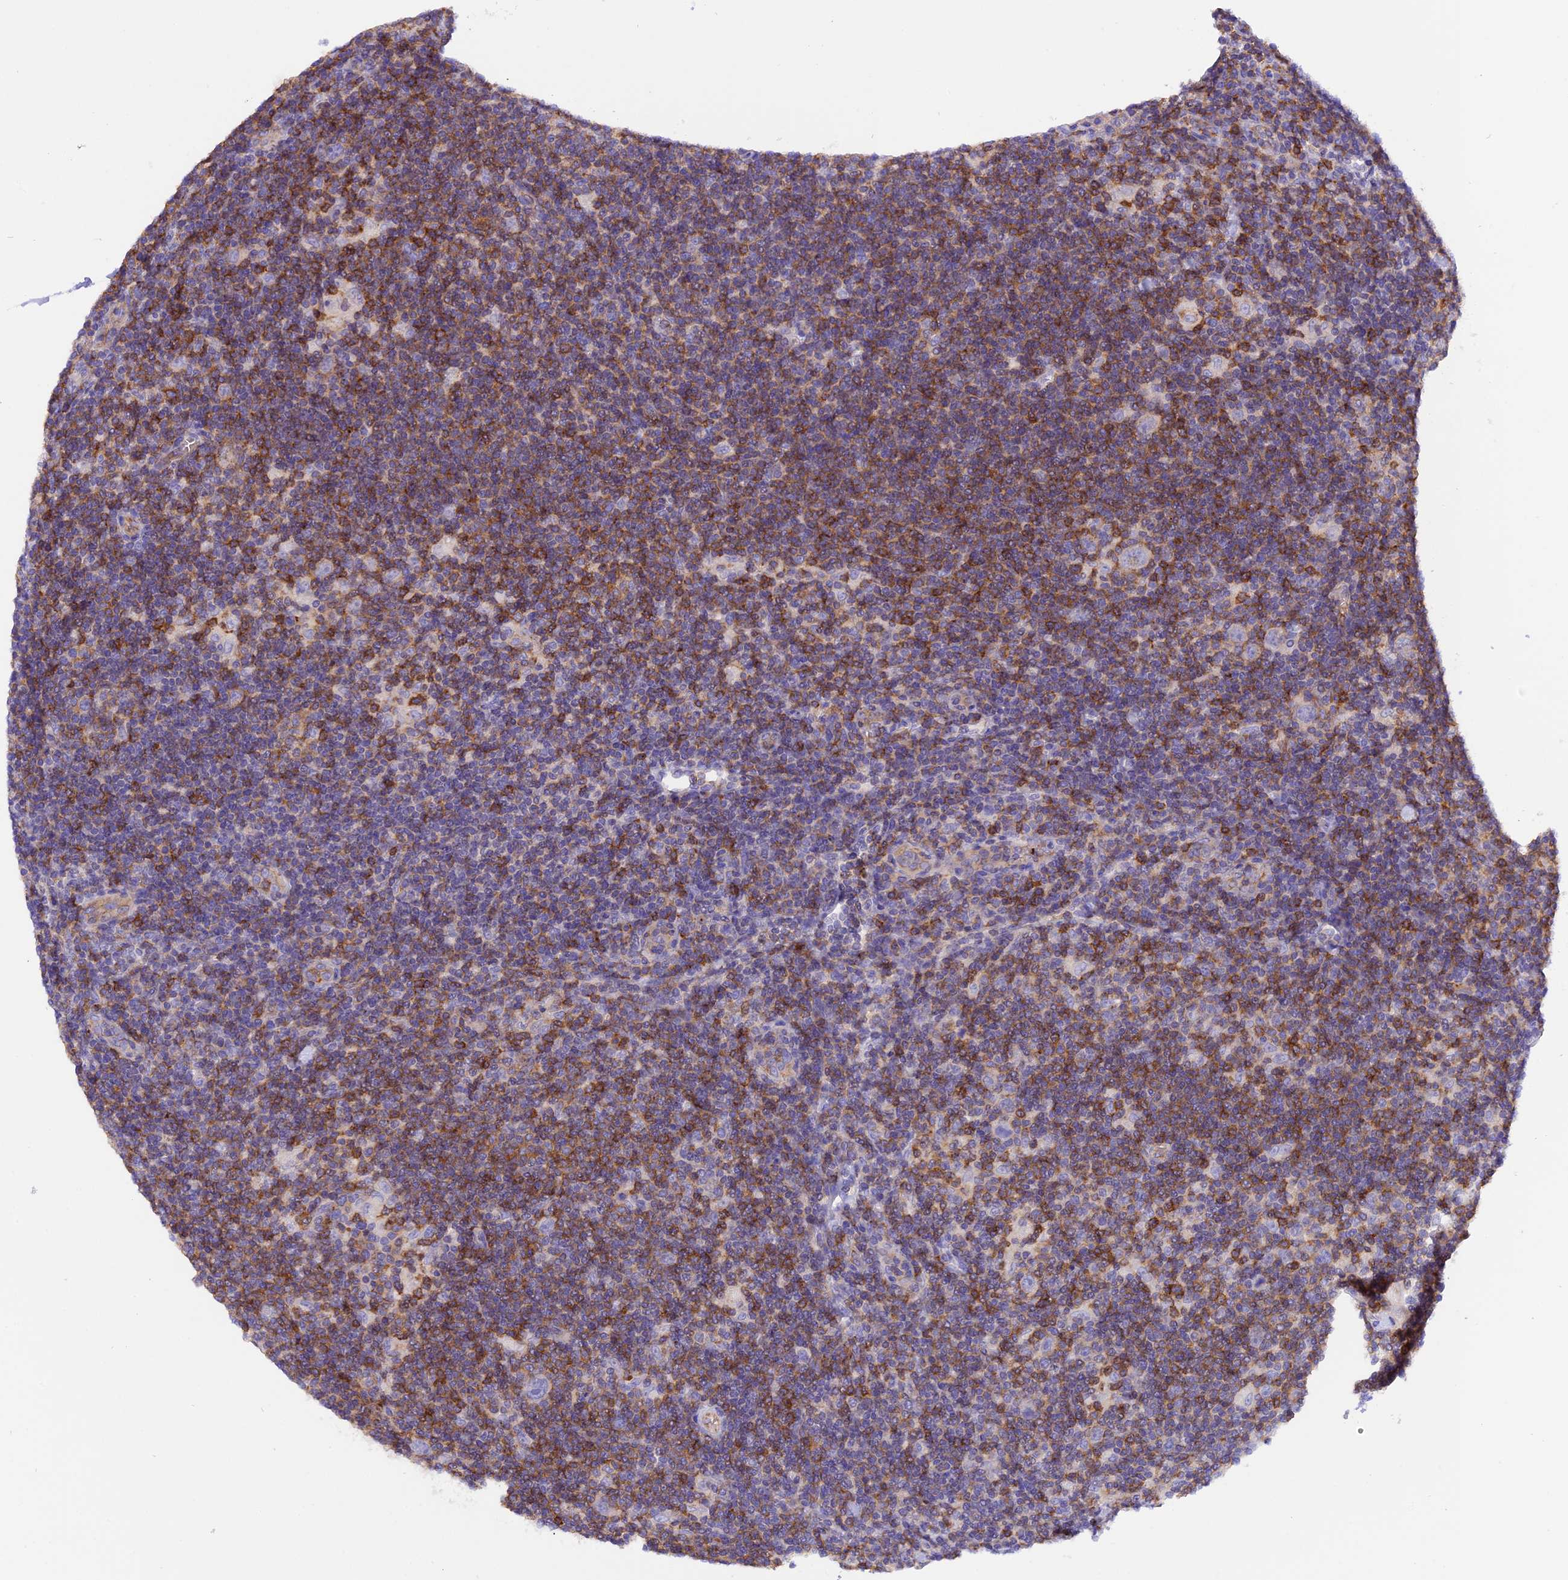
{"staining": {"intensity": "negative", "quantity": "none", "location": "none"}, "tissue": "lymphoma", "cell_type": "Tumor cells", "image_type": "cancer", "snomed": [{"axis": "morphology", "description": "Hodgkin's disease, NOS"}, {"axis": "topography", "description": "Lymph node"}], "caption": "This photomicrograph is of Hodgkin's disease stained with IHC to label a protein in brown with the nuclei are counter-stained blue. There is no staining in tumor cells. Nuclei are stained in blue.", "gene": "FAM193A", "patient": {"sex": "female", "age": 57}}